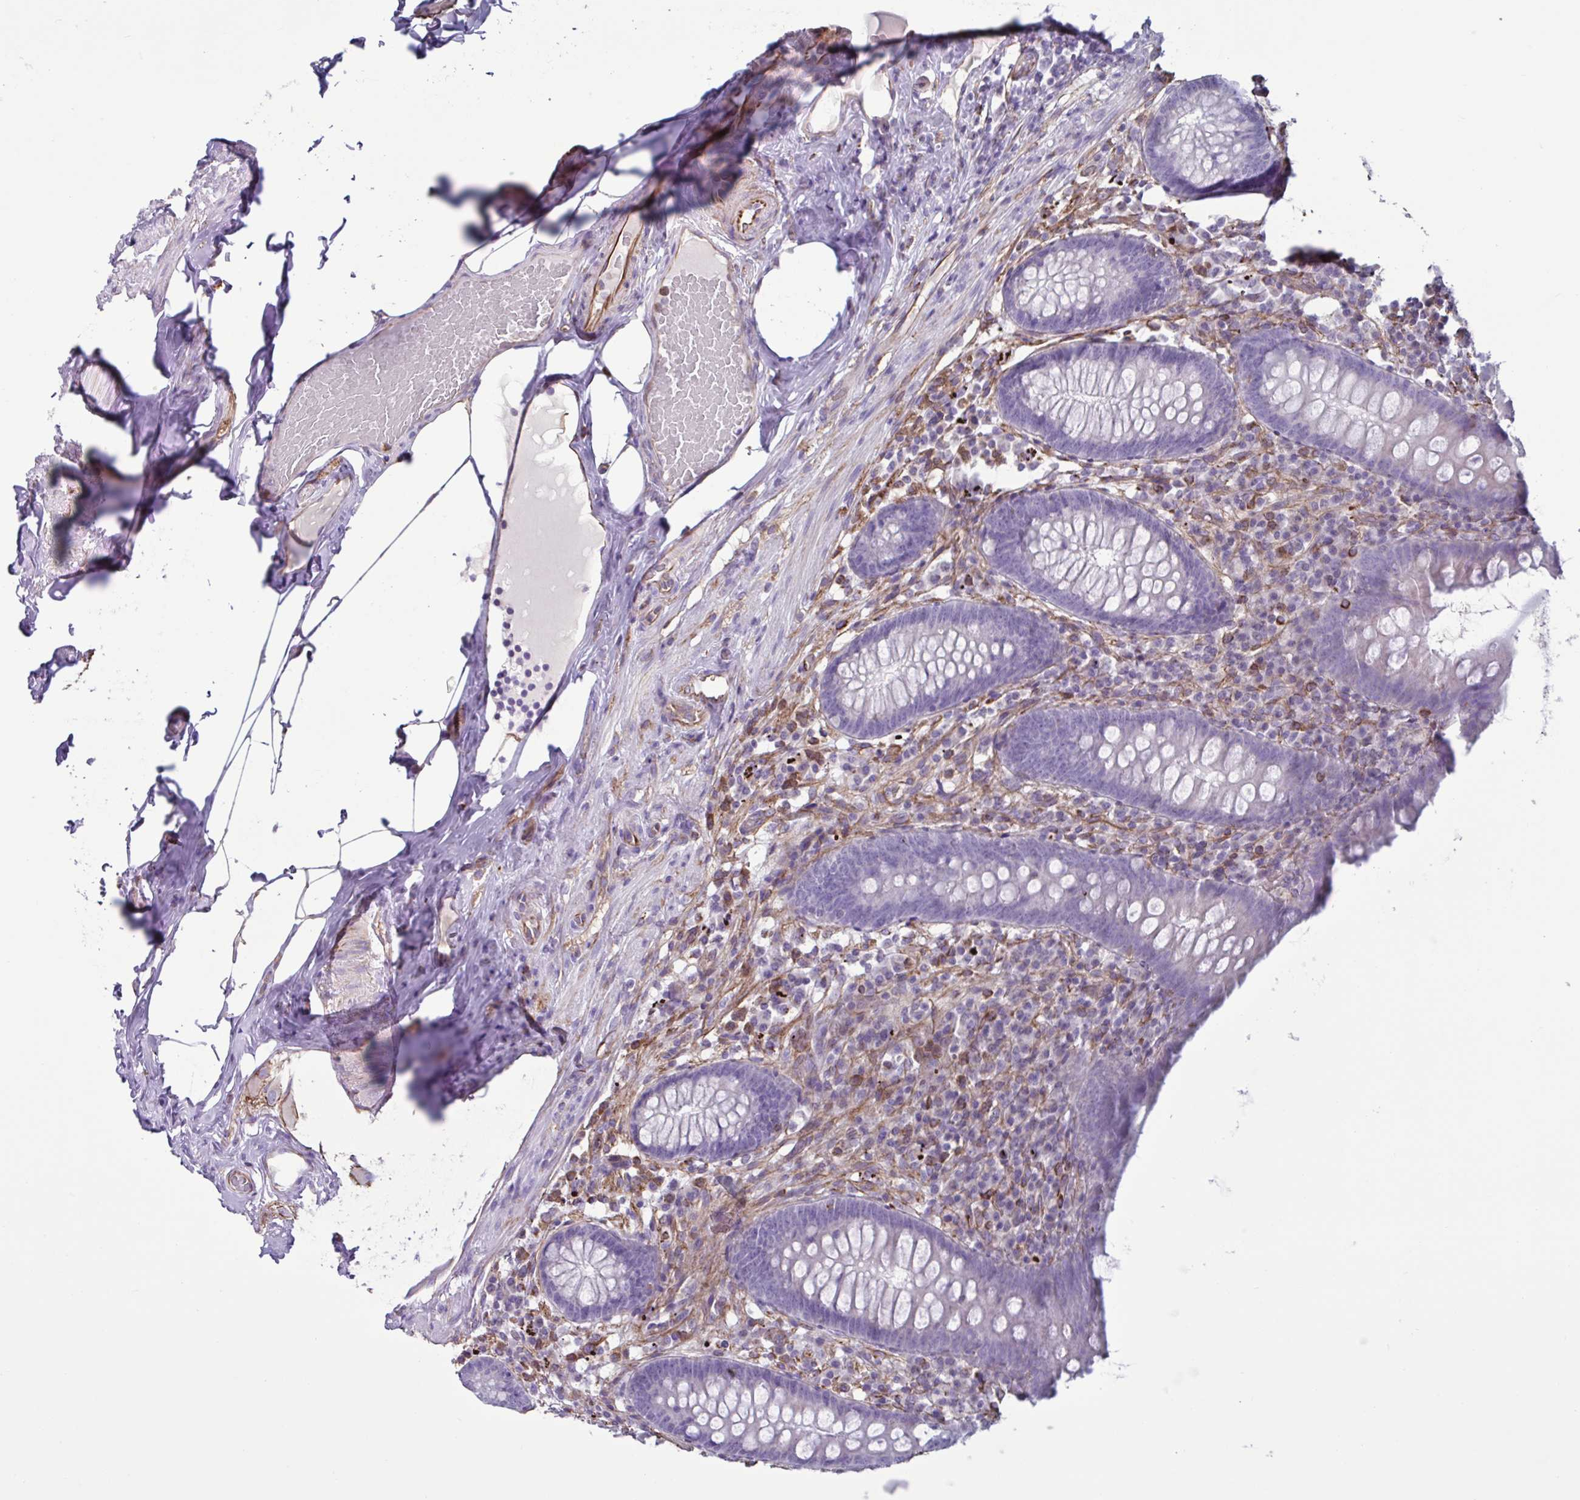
{"staining": {"intensity": "negative", "quantity": "none", "location": "none"}, "tissue": "appendix", "cell_type": "Glandular cells", "image_type": "normal", "snomed": [{"axis": "morphology", "description": "Normal tissue, NOS"}, {"axis": "topography", "description": "Appendix"}], "caption": "This is a histopathology image of immunohistochemistry (IHC) staining of benign appendix, which shows no staining in glandular cells. The staining was performed using DAB to visualize the protein expression in brown, while the nuclei were stained in blue with hematoxylin (Magnification: 20x).", "gene": "TMEM86B", "patient": {"sex": "male", "age": 71}}